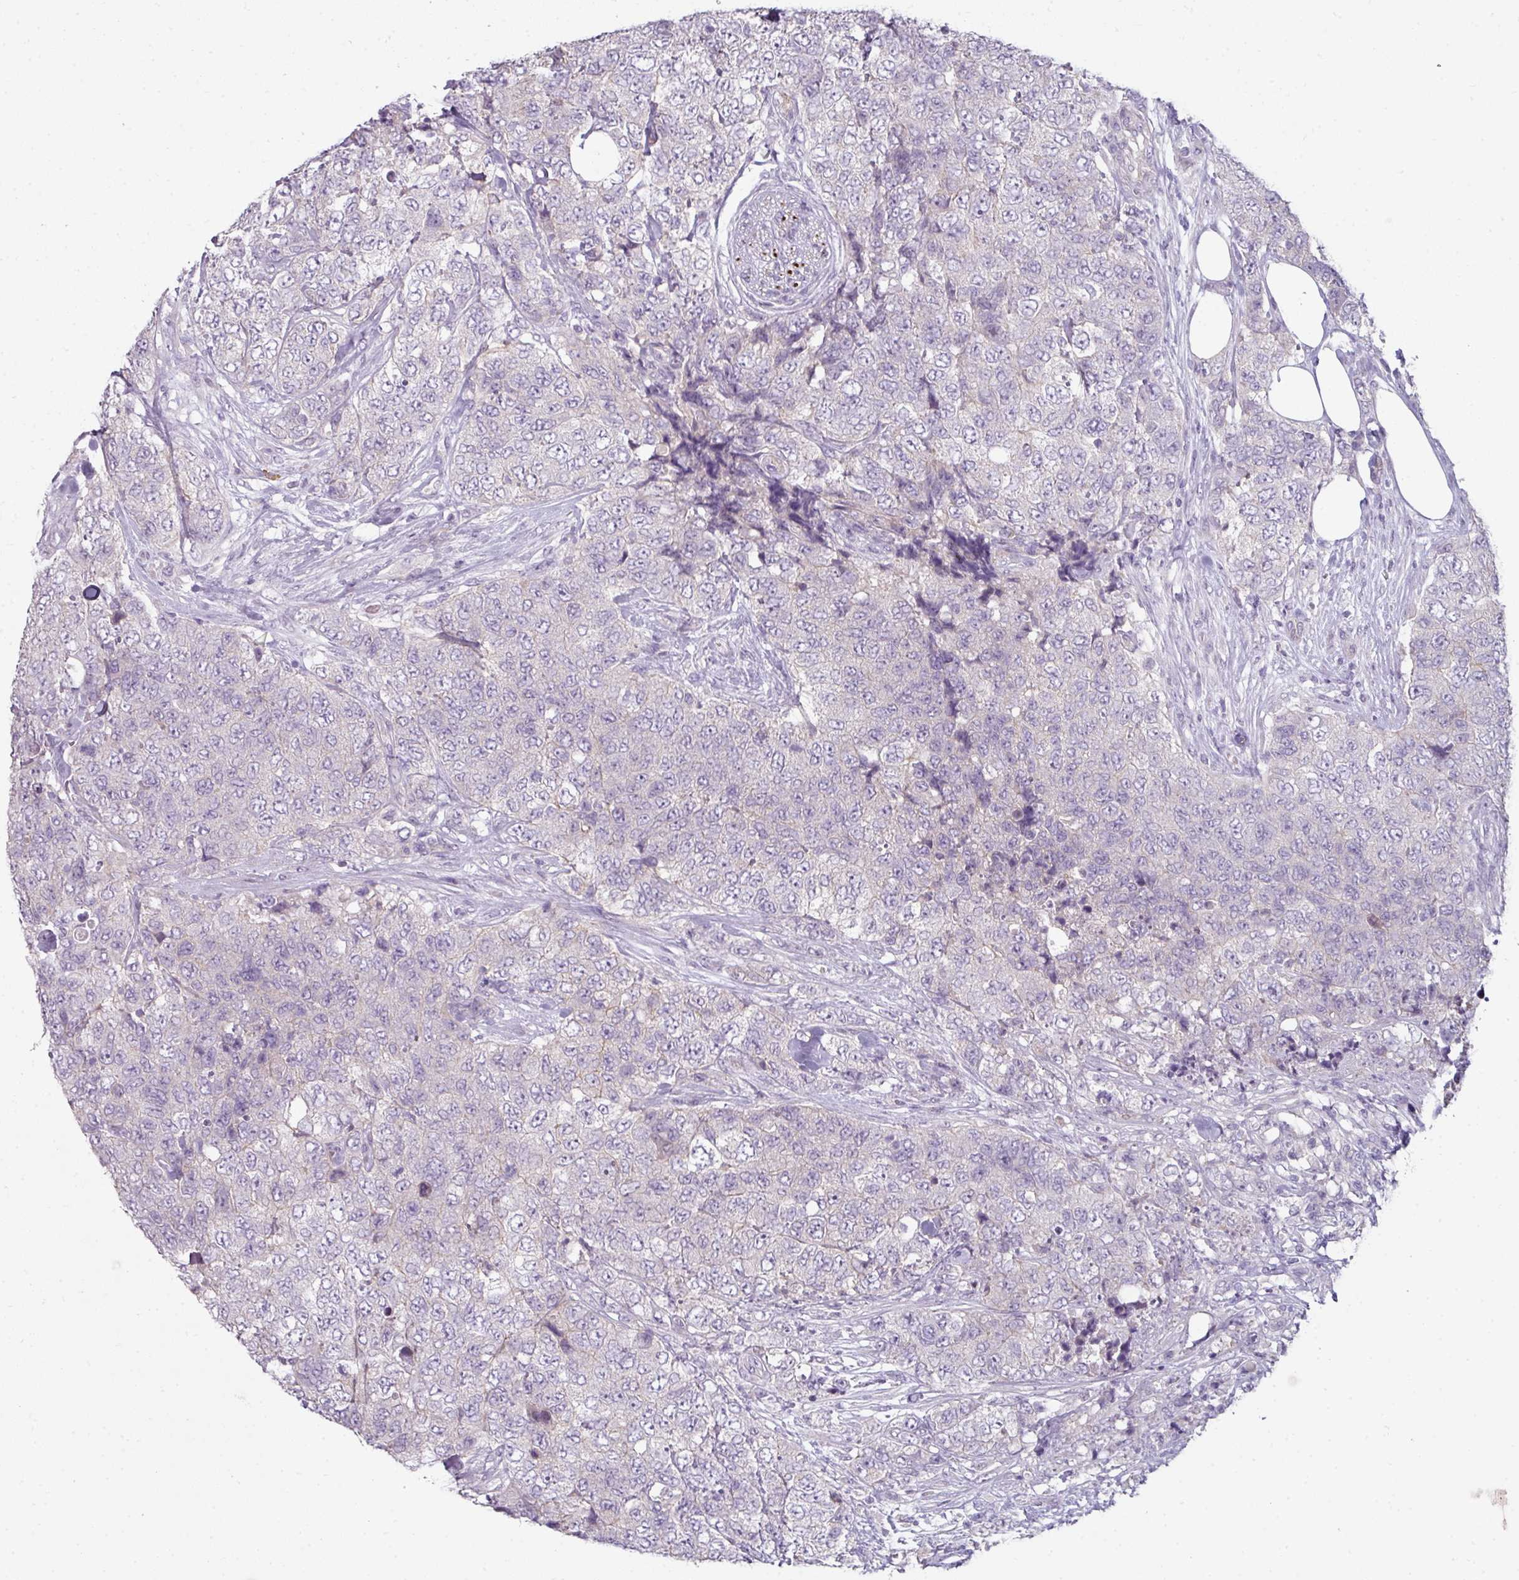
{"staining": {"intensity": "negative", "quantity": "none", "location": "none"}, "tissue": "urothelial cancer", "cell_type": "Tumor cells", "image_type": "cancer", "snomed": [{"axis": "morphology", "description": "Urothelial carcinoma, High grade"}, {"axis": "topography", "description": "Urinary bladder"}], "caption": "A micrograph of human urothelial cancer is negative for staining in tumor cells.", "gene": "FHAD1", "patient": {"sex": "female", "age": 78}}